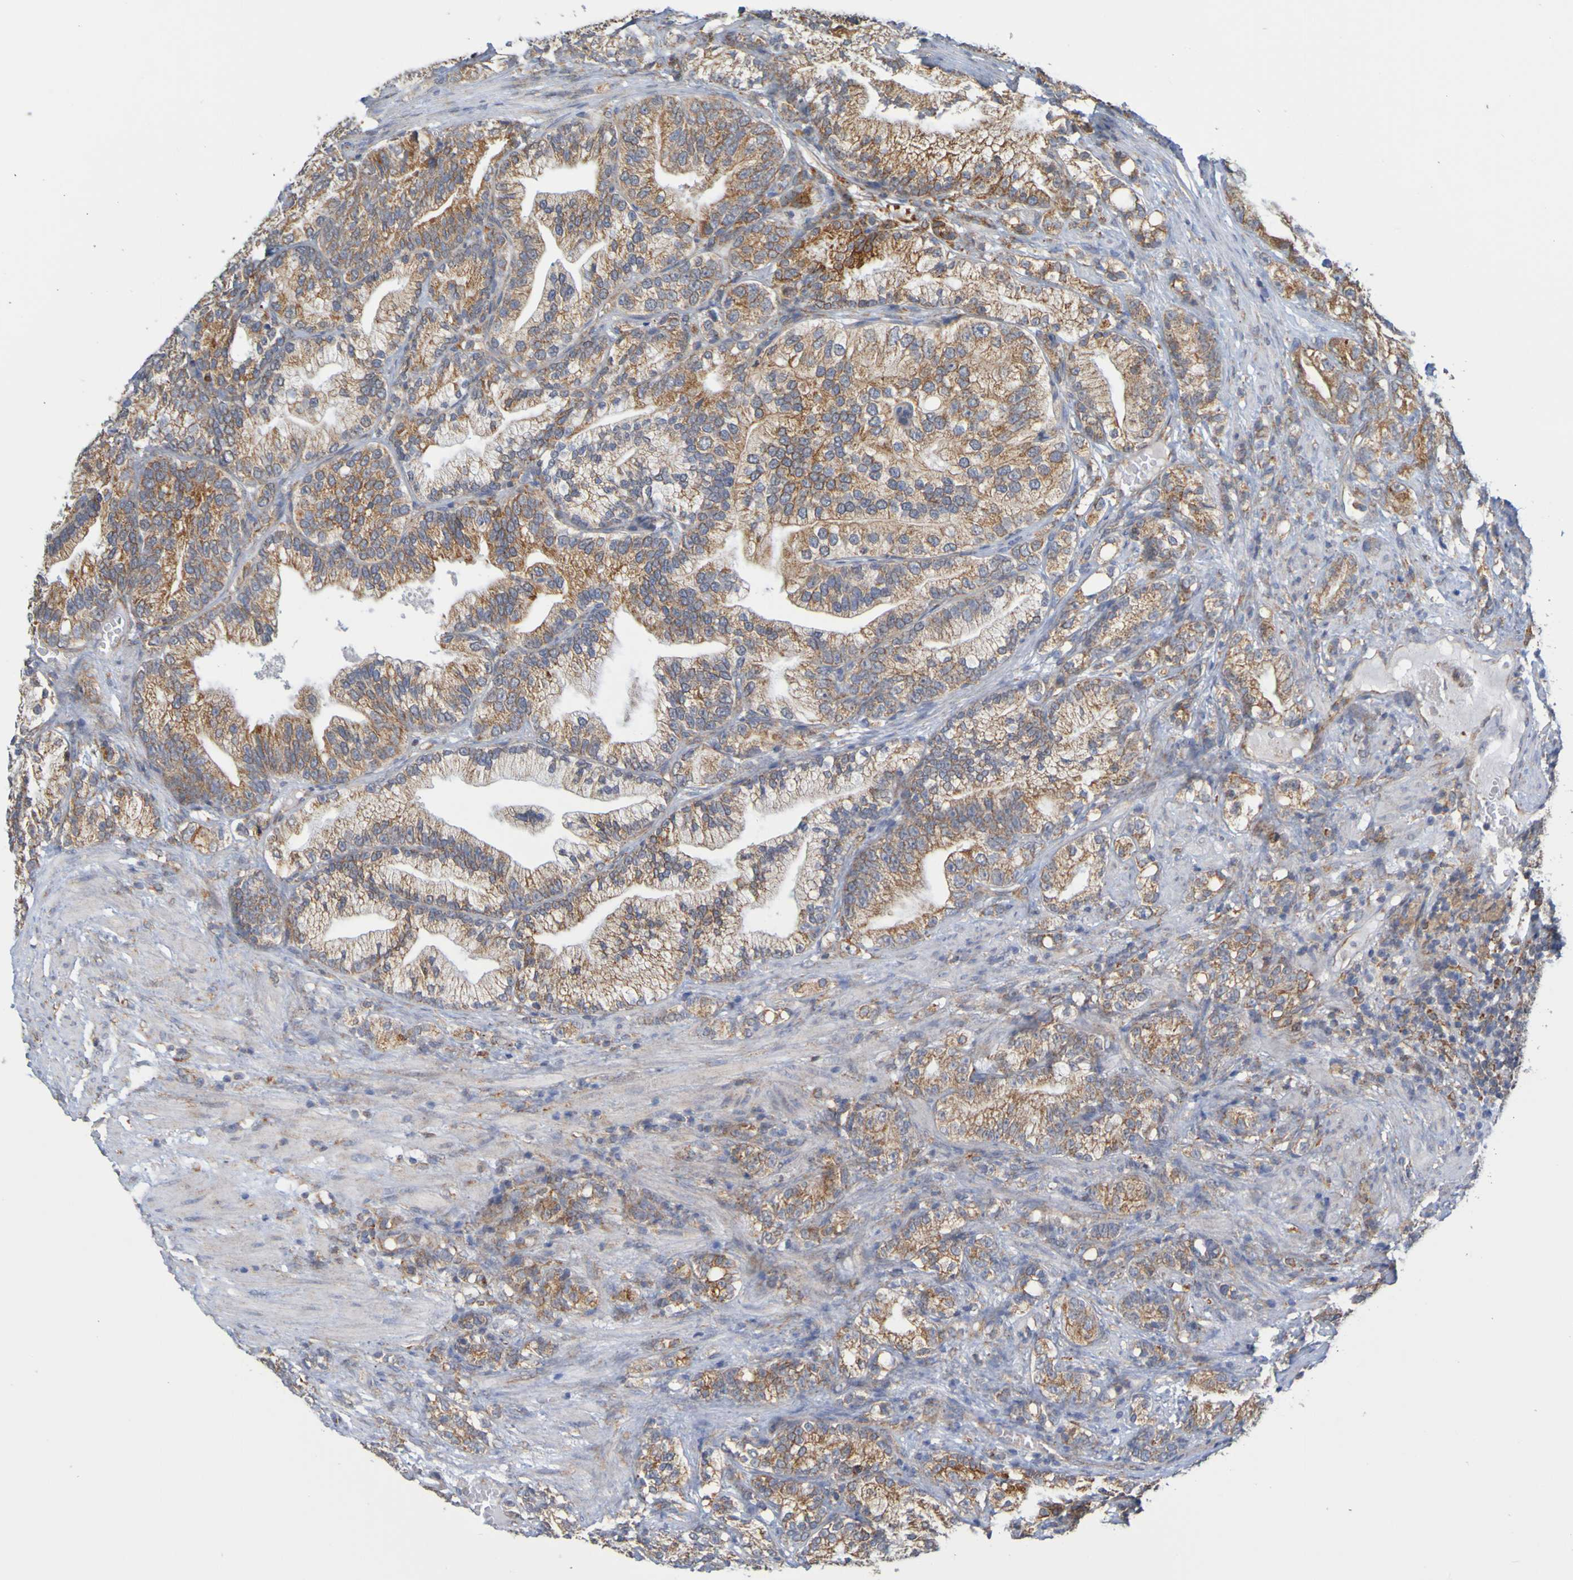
{"staining": {"intensity": "moderate", "quantity": ">75%", "location": "cytoplasmic/membranous"}, "tissue": "prostate cancer", "cell_type": "Tumor cells", "image_type": "cancer", "snomed": [{"axis": "morphology", "description": "Adenocarcinoma, Low grade"}, {"axis": "topography", "description": "Prostate"}], "caption": "Prostate adenocarcinoma (low-grade) was stained to show a protein in brown. There is medium levels of moderate cytoplasmic/membranous positivity in approximately >75% of tumor cells.", "gene": "PDIA3", "patient": {"sex": "male", "age": 89}}